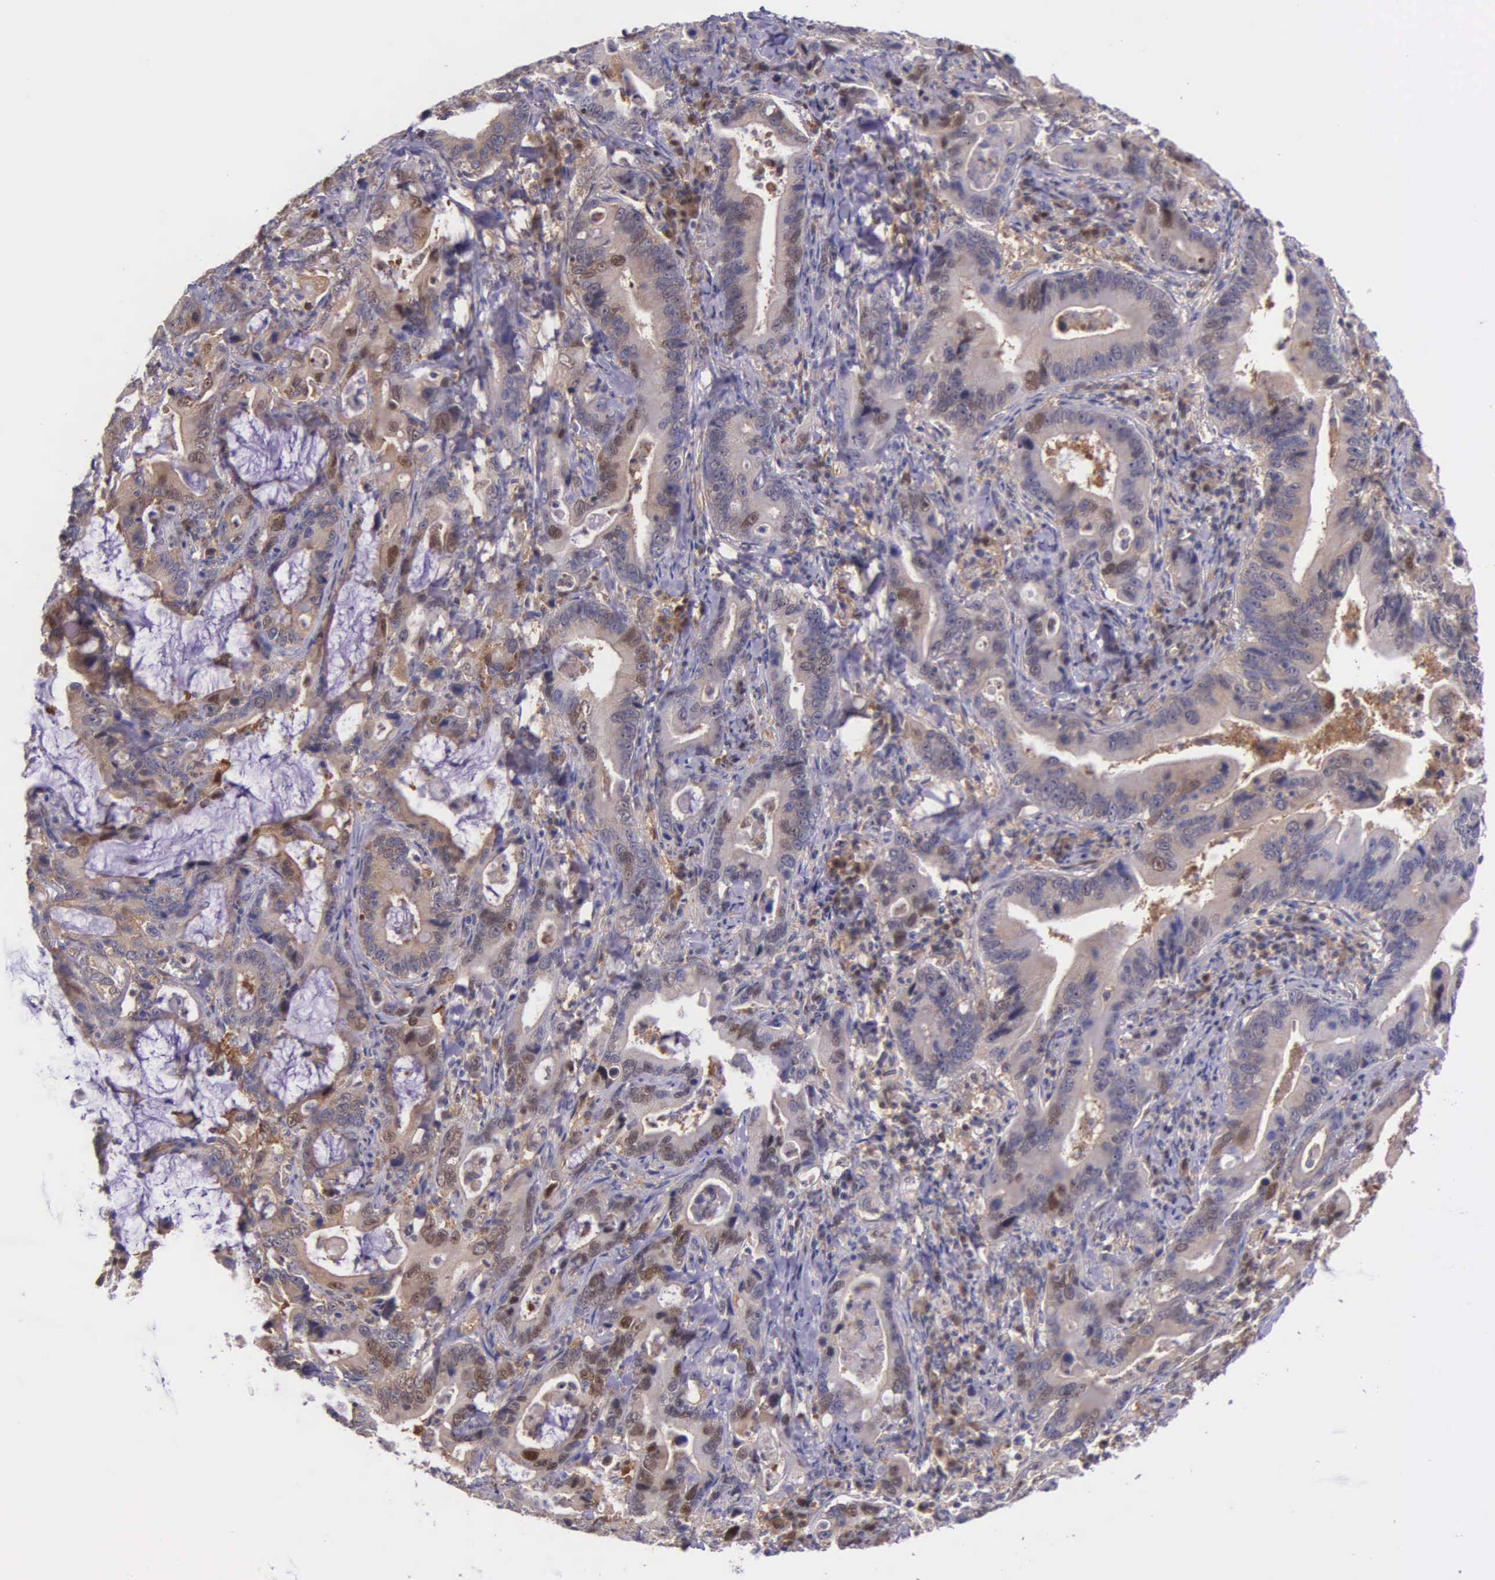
{"staining": {"intensity": "moderate", "quantity": ">75%", "location": "cytoplasmic/membranous"}, "tissue": "stomach cancer", "cell_type": "Tumor cells", "image_type": "cancer", "snomed": [{"axis": "morphology", "description": "Adenocarcinoma, NOS"}, {"axis": "topography", "description": "Stomach, upper"}], "caption": "Human adenocarcinoma (stomach) stained with a protein marker shows moderate staining in tumor cells.", "gene": "GMPR2", "patient": {"sex": "male", "age": 63}}